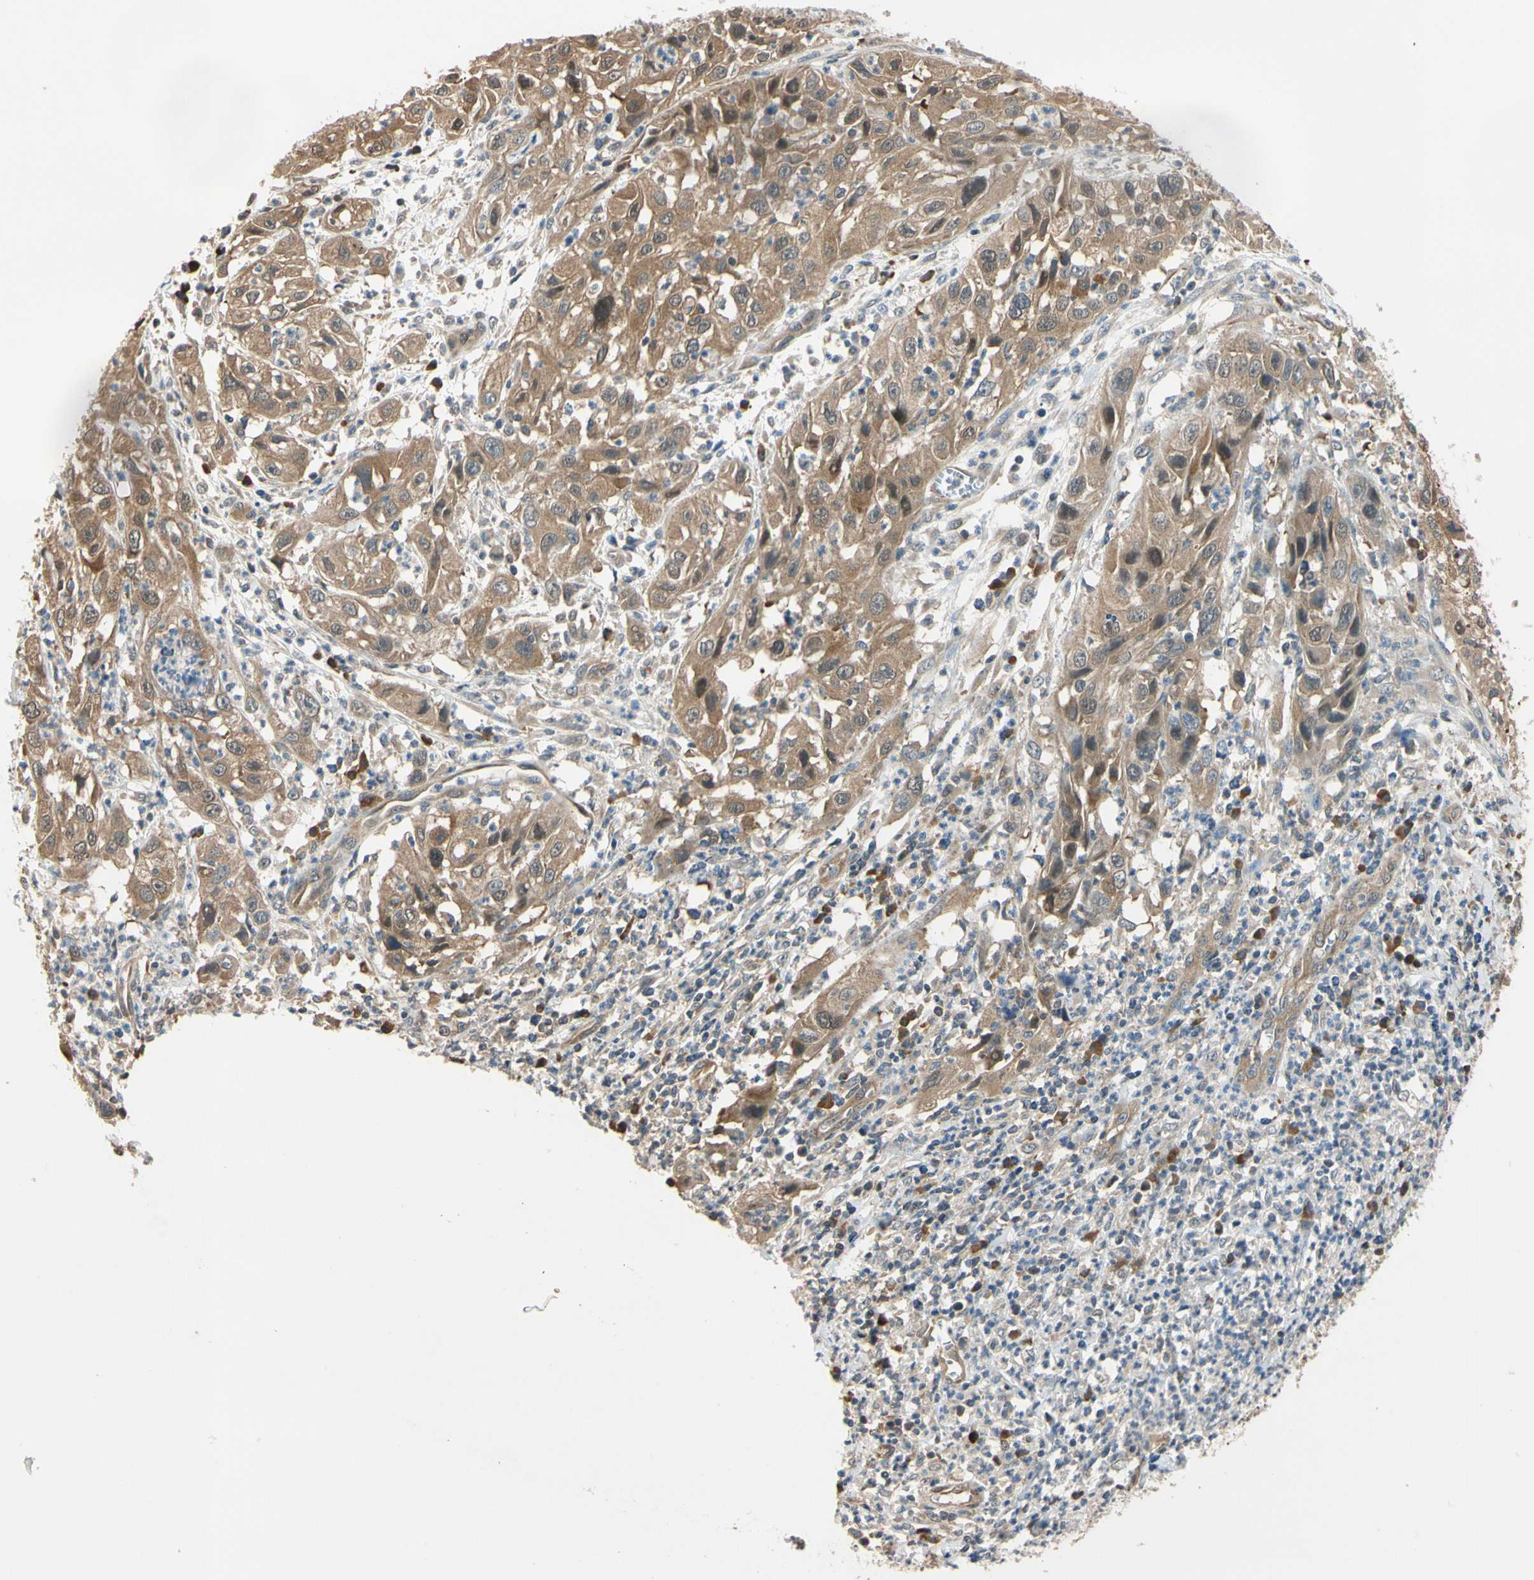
{"staining": {"intensity": "moderate", "quantity": ">75%", "location": "cytoplasmic/membranous"}, "tissue": "cervical cancer", "cell_type": "Tumor cells", "image_type": "cancer", "snomed": [{"axis": "morphology", "description": "Squamous cell carcinoma, NOS"}, {"axis": "topography", "description": "Cervix"}], "caption": "The micrograph shows staining of cervical cancer (squamous cell carcinoma), revealing moderate cytoplasmic/membranous protein positivity (brown color) within tumor cells.", "gene": "RASGRF1", "patient": {"sex": "female", "age": 32}}